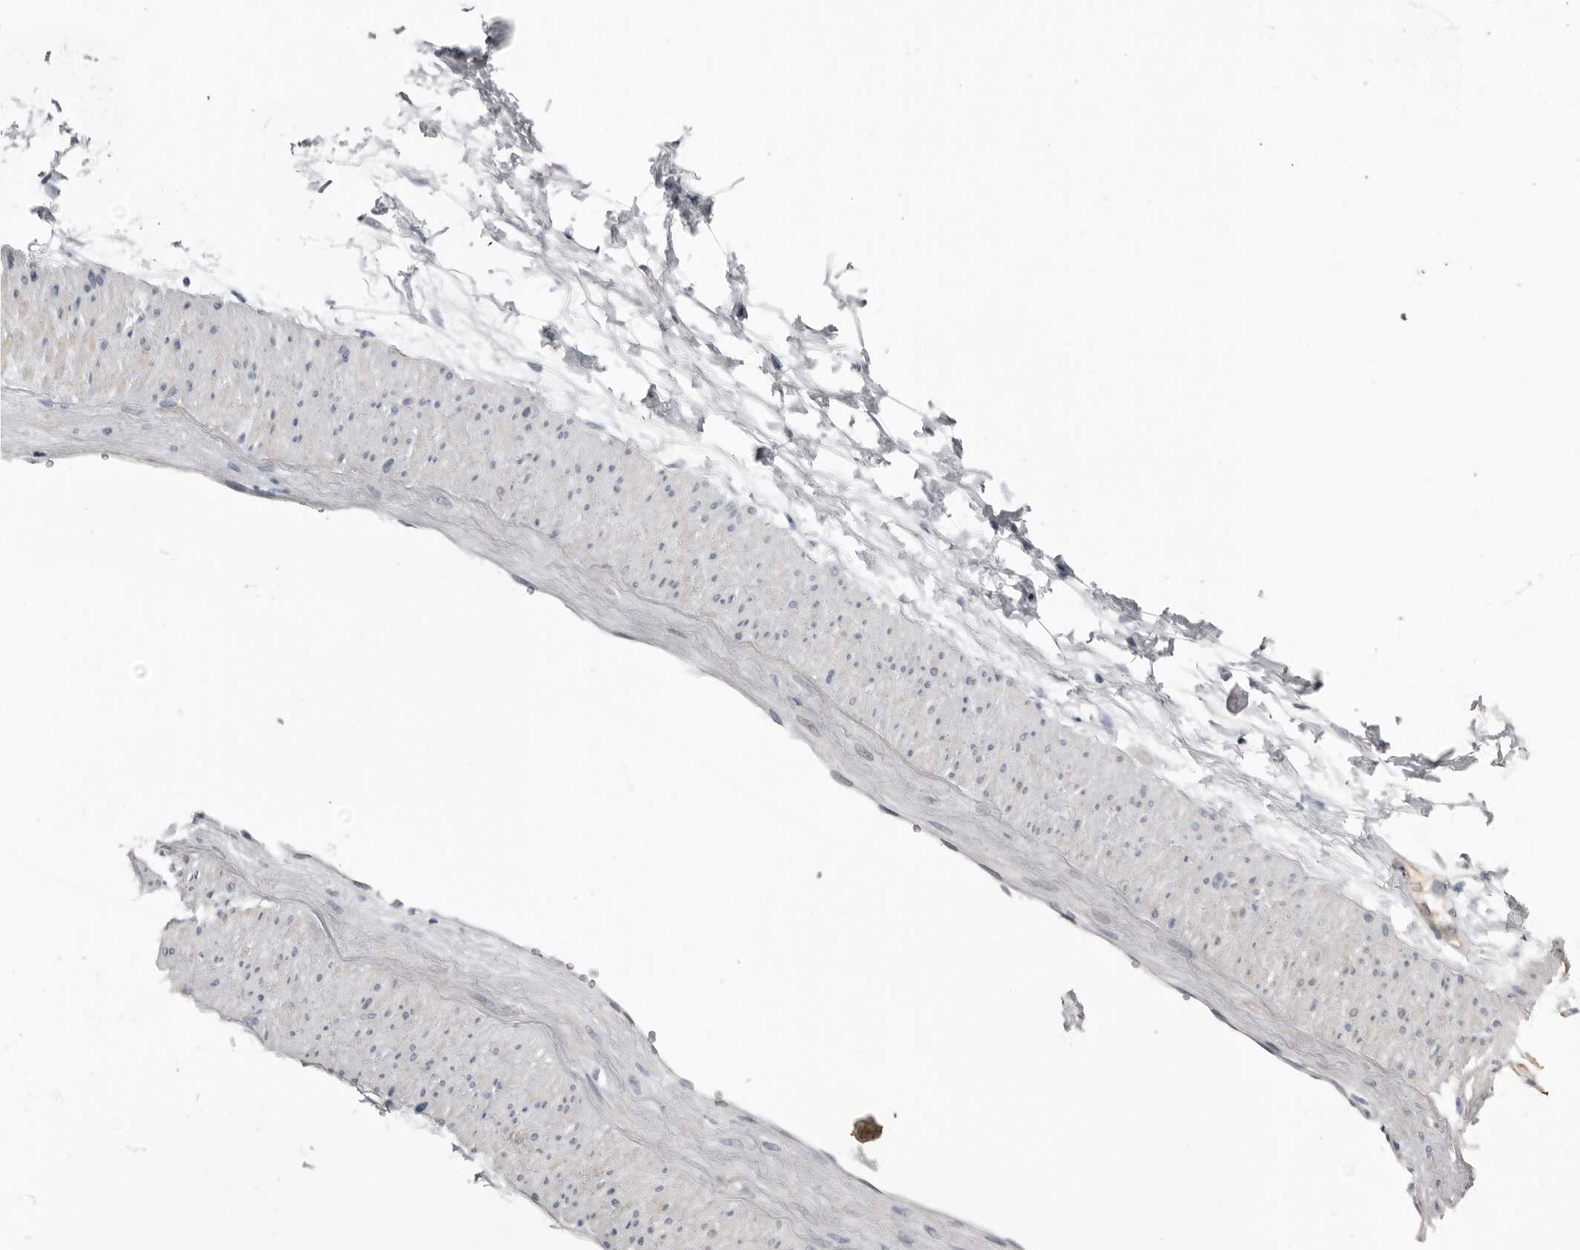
{"staining": {"intensity": "strong", "quantity": ">75%", "location": "cytoplasmic/membranous"}, "tissue": "adipose tissue", "cell_type": "Adipocytes", "image_type": "normal", "snomed": [{"axis": "morphology", "description": "Normal tissue, NOS"}, {"axis": "morphology", "description": "Adenocarcinoma, NOS"}, {"axis": "topography", "description": "Pancreas"}, {"axis": "topography", "description": "Peripheral nerve tissue"}], "caption": "Immunohistochemistry (IHC) (DAB (3,3'-diaminobenzidine)) staining of benign human adipose tissue exhibits strong cytoplasmic/membranous protein positivity in approximately >75% of adipocytes. (brown staining indicates protein expression, while blue staining denotes nuclei).", "gene": "FABP7", "patient": {"sex": "male", "age": 59}}